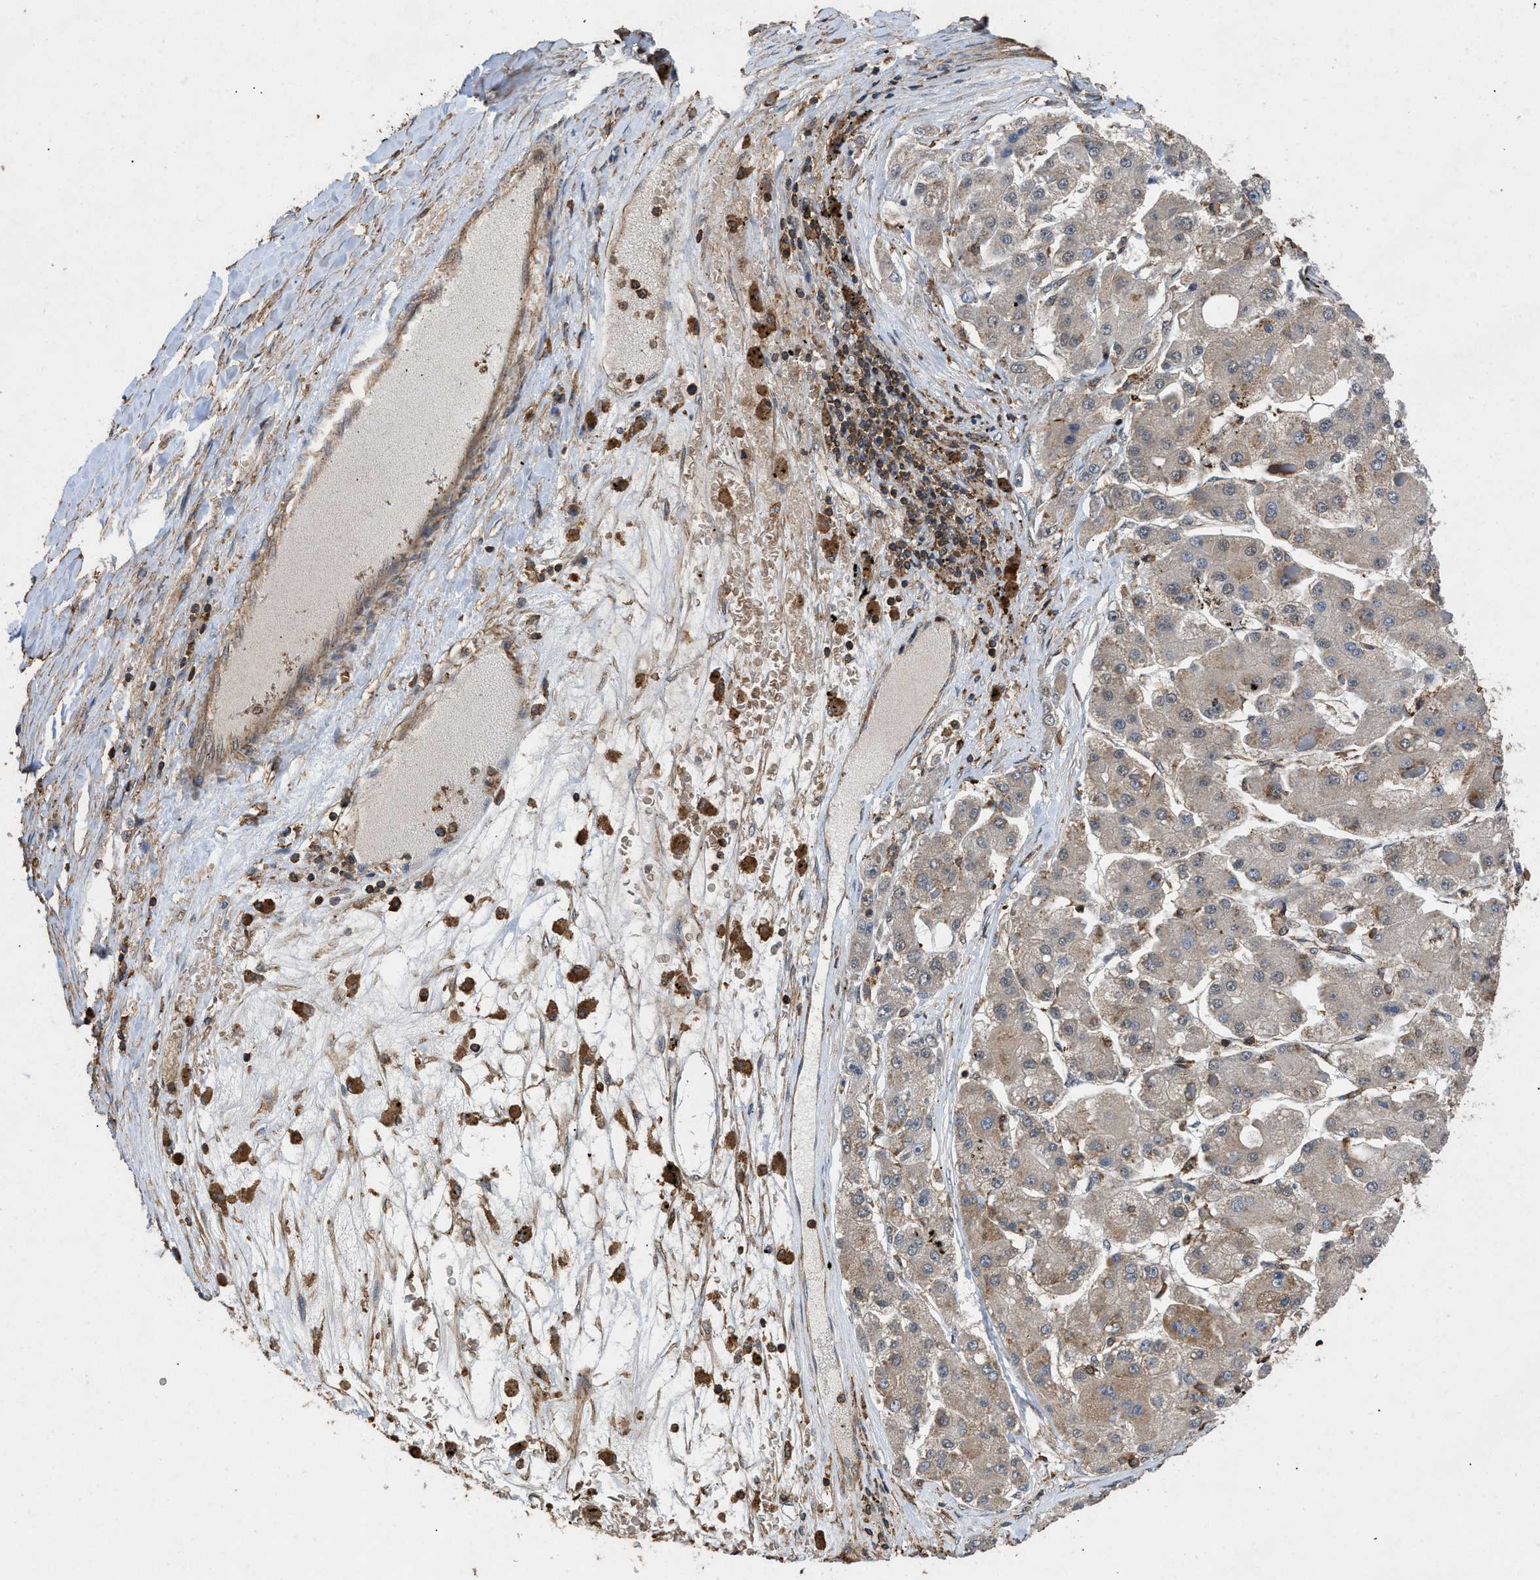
{"staining": {"intensity": "weak", "quantity": ">75%", "location": "cytoplasmic/membranous"}, "tissue": "liver cancer", "cell_type": "Tumor cells", "image_type": "cancer", "snomed": [{"axis": "morphology", "description": "Carcinoma, Hepatocellular, NOS"}, {"axis": "topography", "description": "Liver"}], "caption": "Tumor cells reveal low levels of weak cytoplasmic/membranous staining in approximately >75% of cells in hepatocellular carcinoma (liver).", "gene": "LINGO2", "patient": {"sex": "female", "age": 73}}